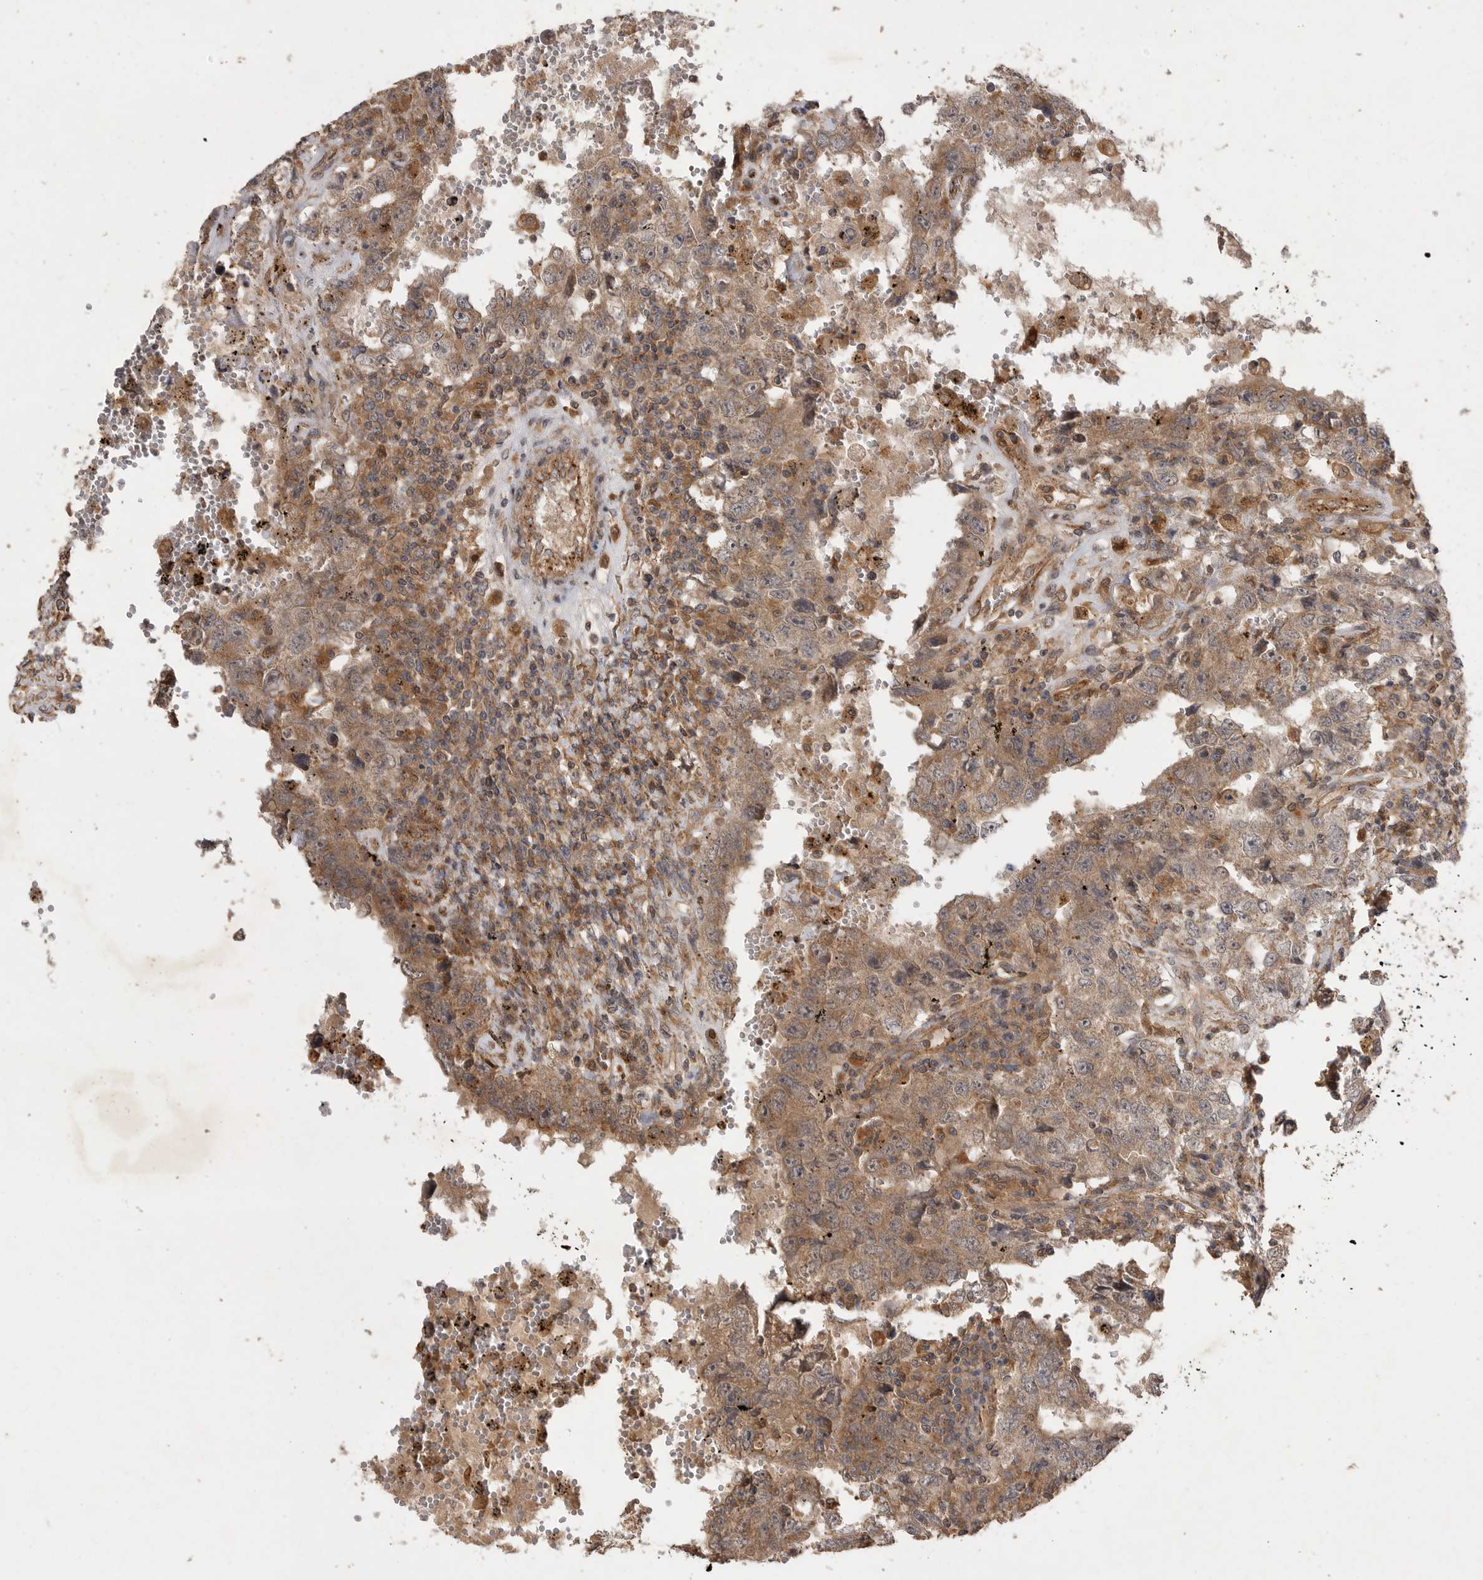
{"staining": {"intensity": "moderate", "quantity": ">75%", "location": "cytoplasmic/membranous"}, "tissue": "testis cancer", "cell_type": "Tumor cells", "image_type": "cancer", "snomed": [{"axis": "morphology", "description": "Carcinoma, Embryonal, NOS"}, {"axis": "topography", "description": "Testis"}], "caption": "Immunohistochemical staining of testis cancer displays moderate cytoplasmic/membranous protein positivity in about >75% of tumor cells.", "gene": "ZNF232", "patient": {"sex": "male", "age": 26}}